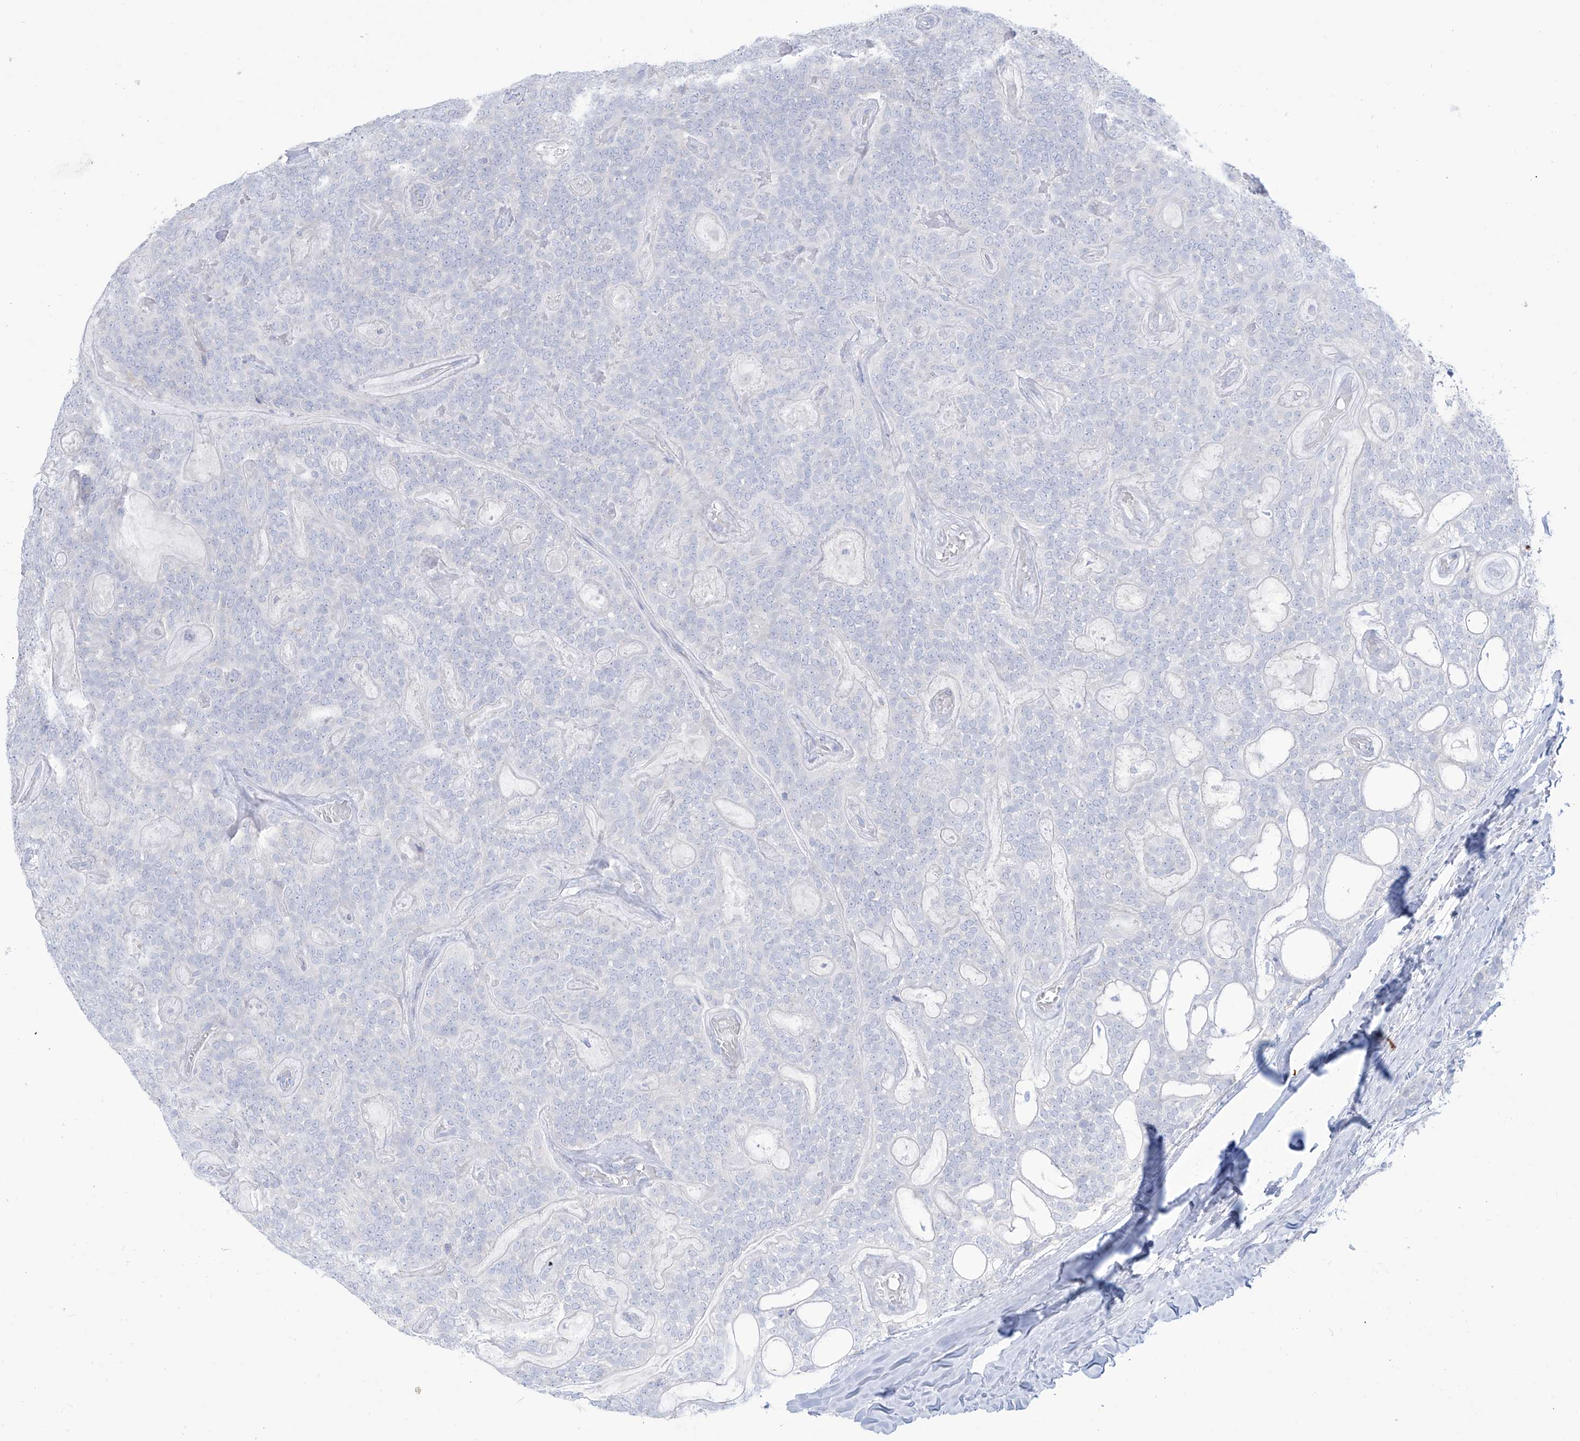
{"staining": {"intensity": "negative", "quantity": "none", "location": "none"}, "tissue": "head and neck cancer", "cell_type": "Tumor cells", "image_type": "cancer", "snomed": [{"axis": "morphology", "description": "Adenocarcinoma, NOS"}, {"axis": "topography", "description": "Head-Neck"}], "caption": "Adenocarcinoma (head and neck) stained for a protein using immunohistochemistry displays no expression tumor cells.", "gene": "SLC26A3", "patient": {"sex": "male", "age": 66}}